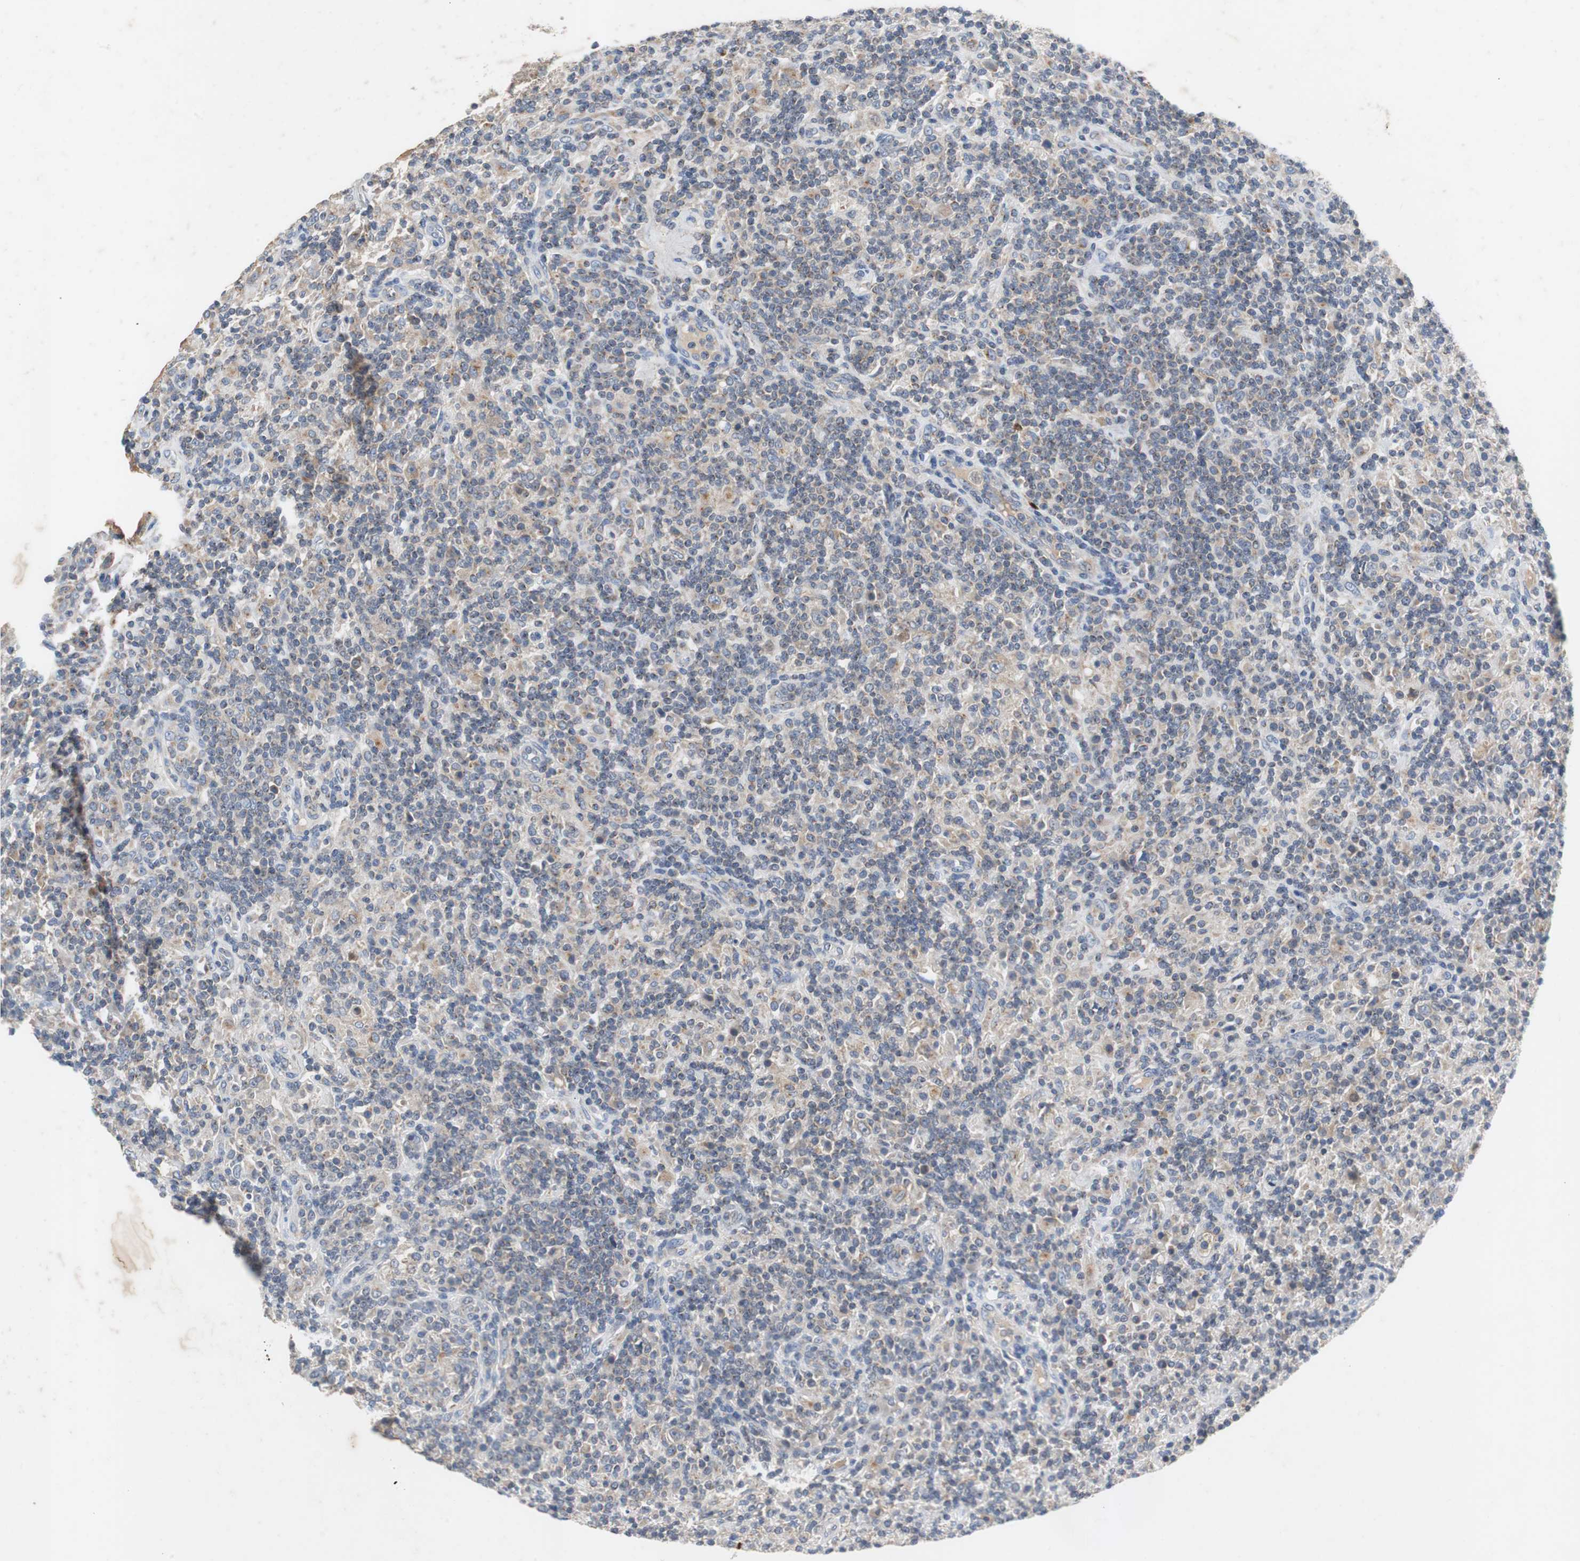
{"staining": {"intensity": "weak", "quantity": "25%-75%", "location": "cytoplasmic/membranous"}, "tissue": "lymphoma", "cell_type": "Tumor cells", "image_type": "cancer", "snomed": [{"axis": "morphology", "description": "Hodgkin's disease, NOS"}, {"axis": "topography", "description": "Lymph node"}], "caption": "Protein staining reveals weak cytoplasmic/membranous staining in approximately 25%-75% of tumor cells in Hodgkin's disease.", "gene": "CALB2", "patient": {"sex": "male", "age": 70}}